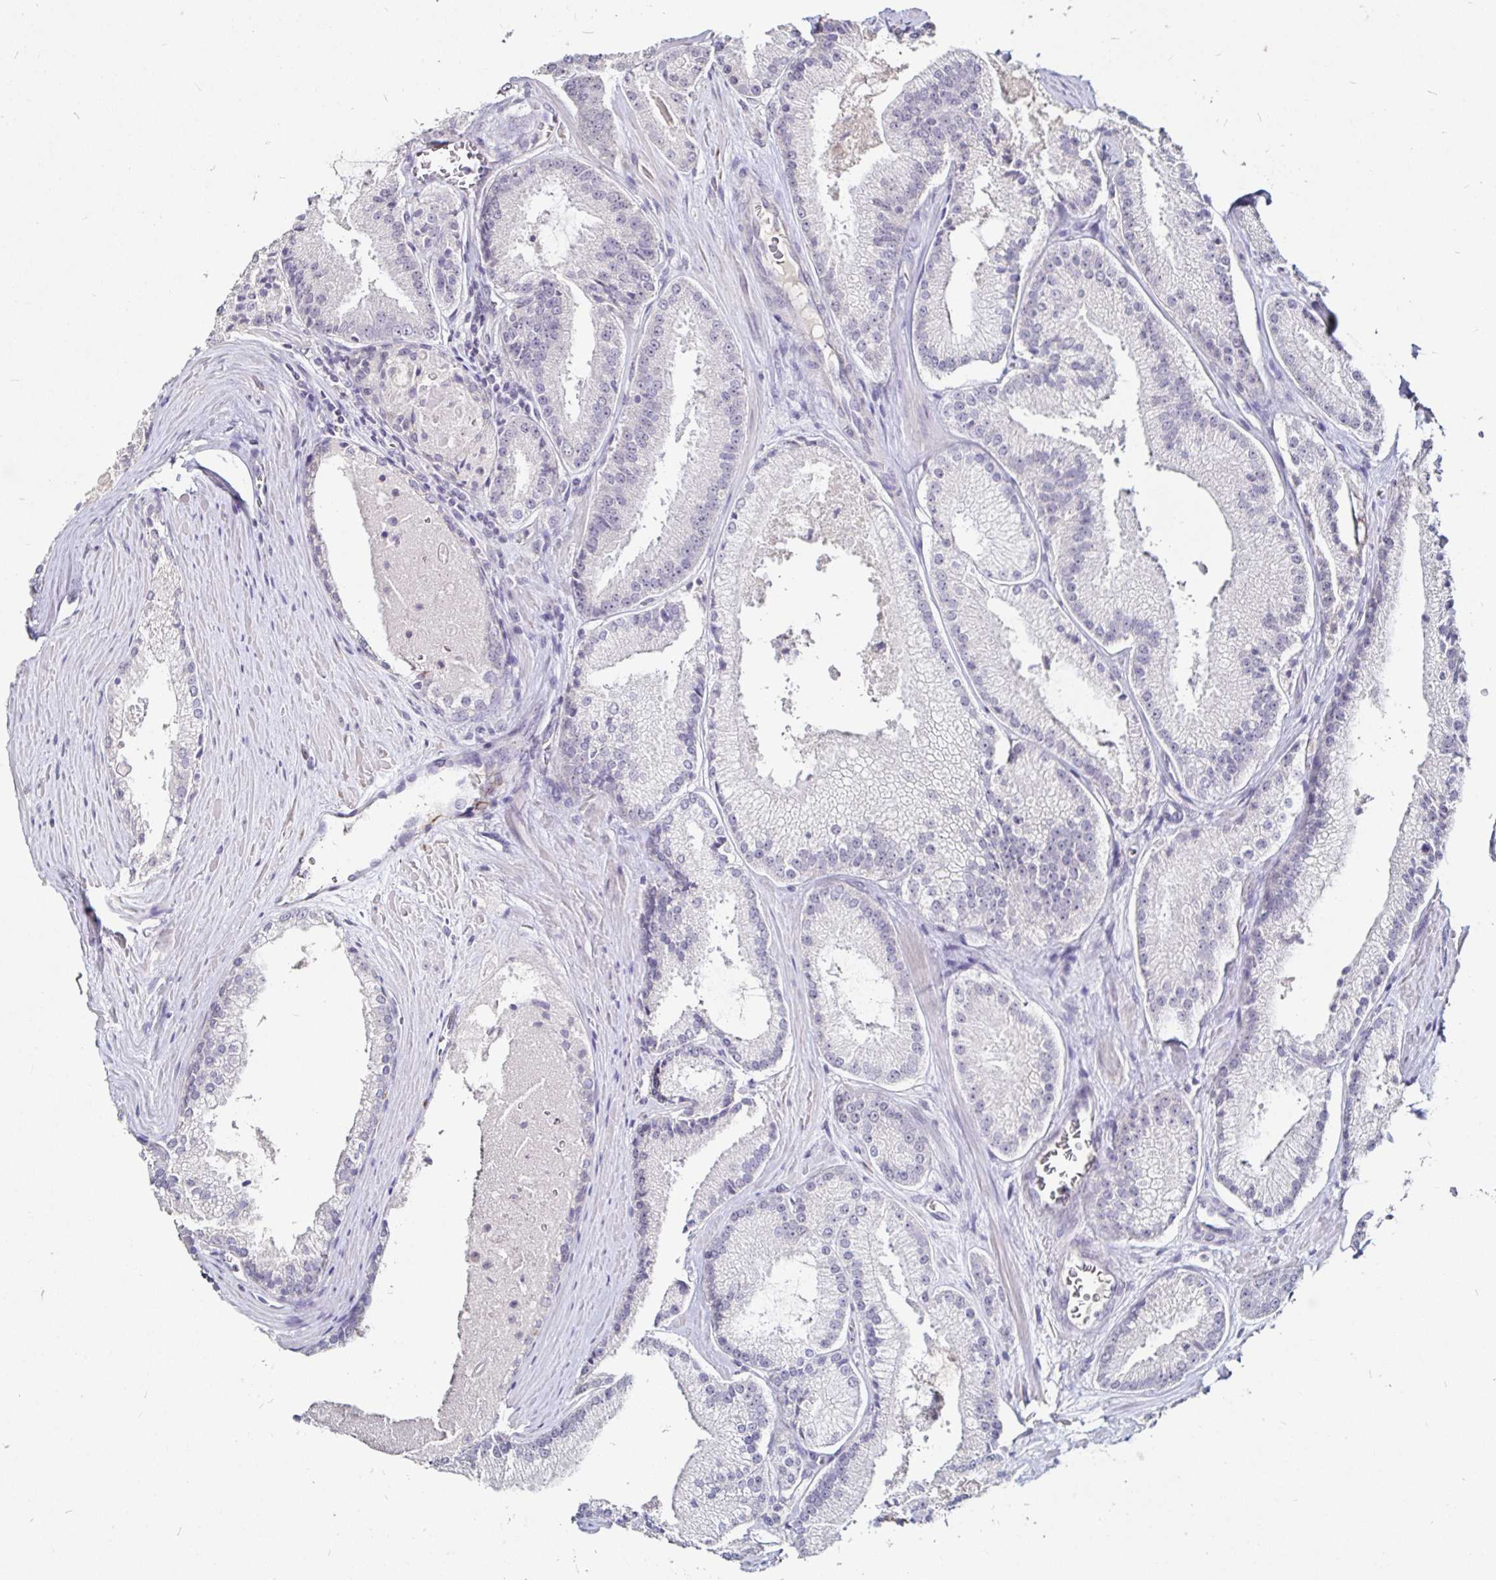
{"staining": {"intensity": "negative", "quantity": "none", "location": "none"}, "tissue": "prostate cancer", "cell_type": "Tumor cells", "image_type": "cancer", "snomed": [{"axis": "morphology", "description": "Adenocarcinoma, High grade"}, {"axis": "topography", "description": "Prostate"}], "caption": "A micrograph of human adenocarcinoma (high-grade) (prostate) is negative for staining in tumor cells.", "gene": "FAIM2", "patient": {"sex": "male", "age": 73}}